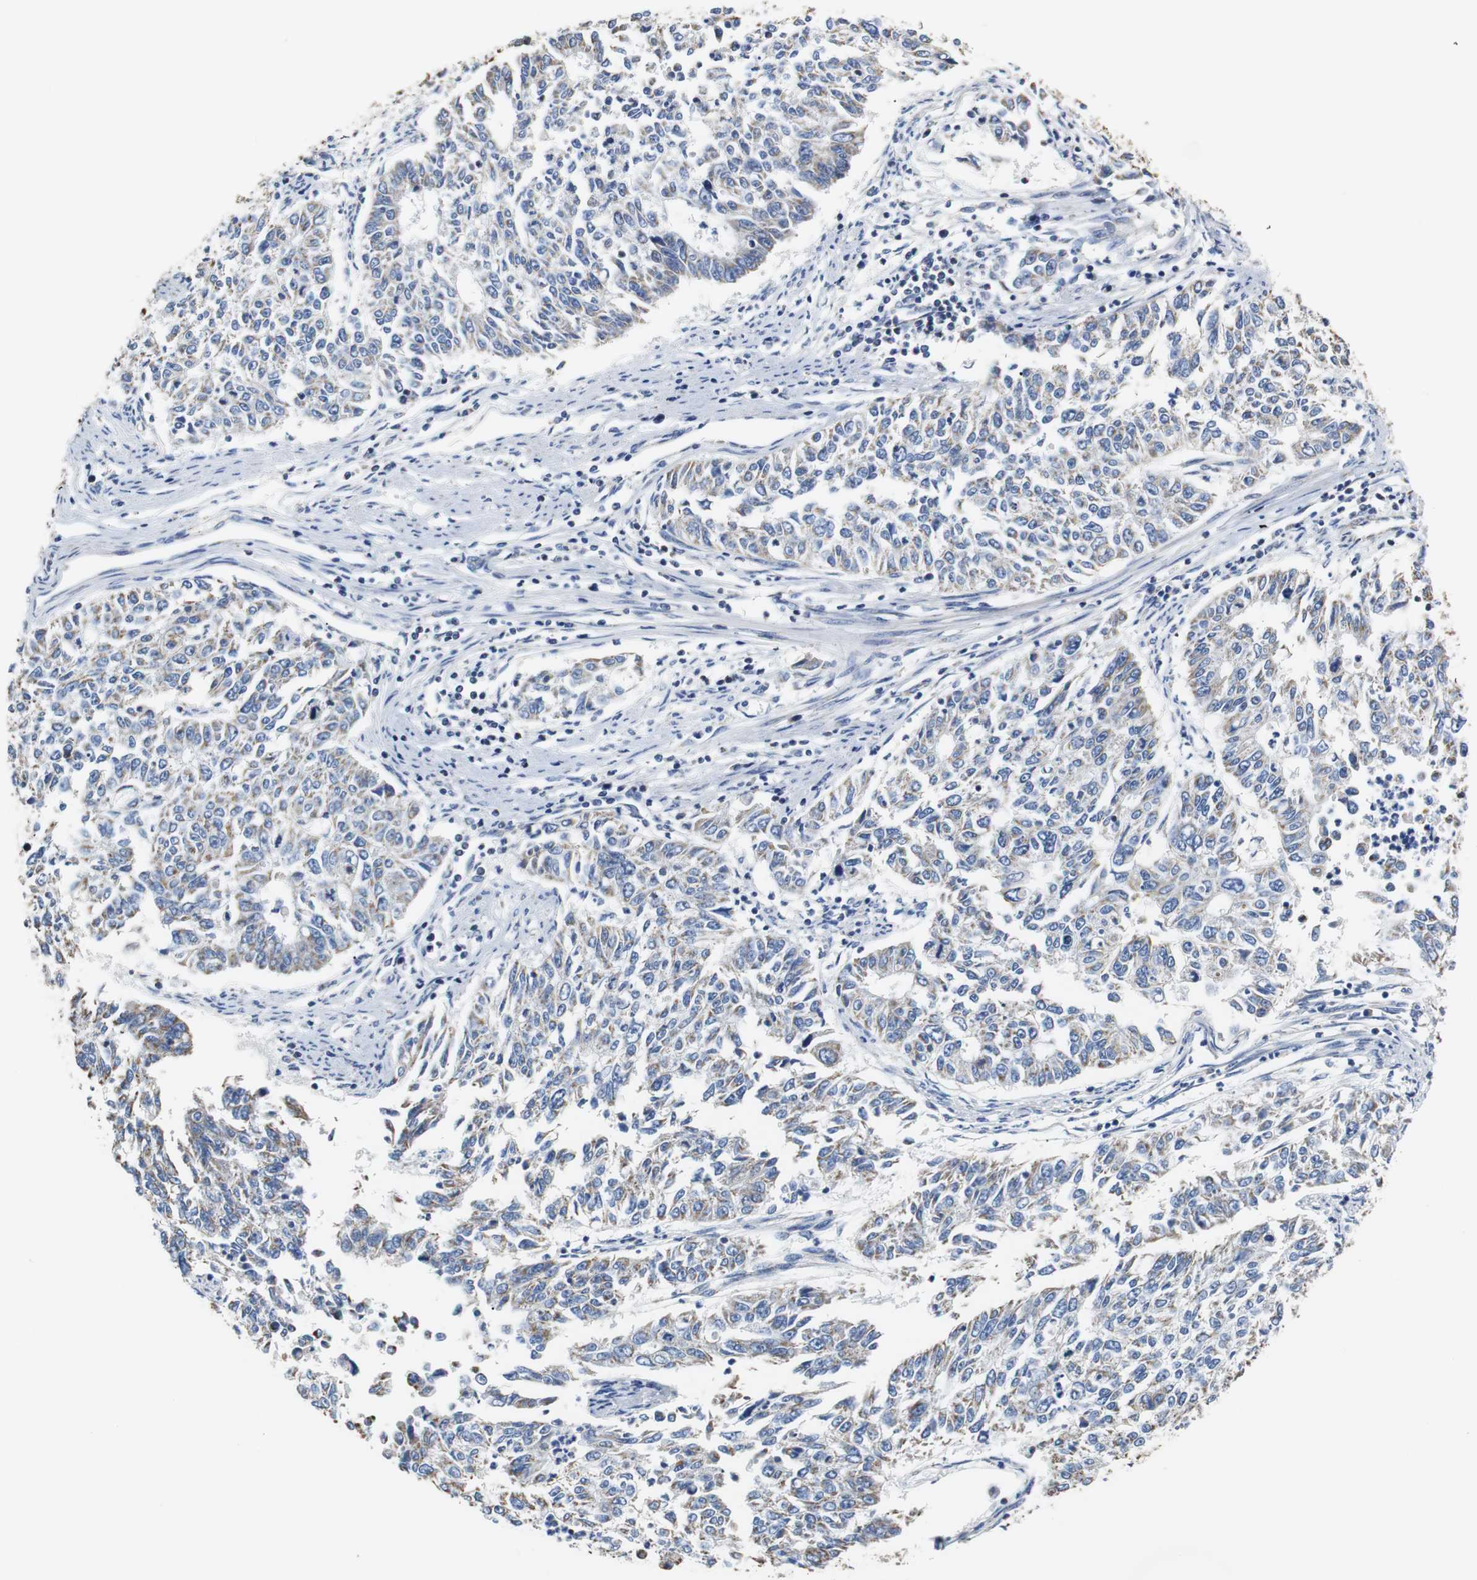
{"staining": {"intensity": "moderate", "quantity": "25%-75%", "location": "cytoplasmic/membranous"}, "tissue": "endometrial cancer", "cell_type": "Tumor cells", "image_type": "cancer", "snomed": [{"axis": "morphology", "description": "Adenocarcinoma, NOS"}, {"axis": "topography", "description": "Endometrium"}], "caption": "Endometrial cancer (adenocarcinoma) stained for a protein shows moderate cytoplasmic/membranous positivity in tumor cells.", "gene": "PCK1", "patient": {"sex": "female", "age": 42}}